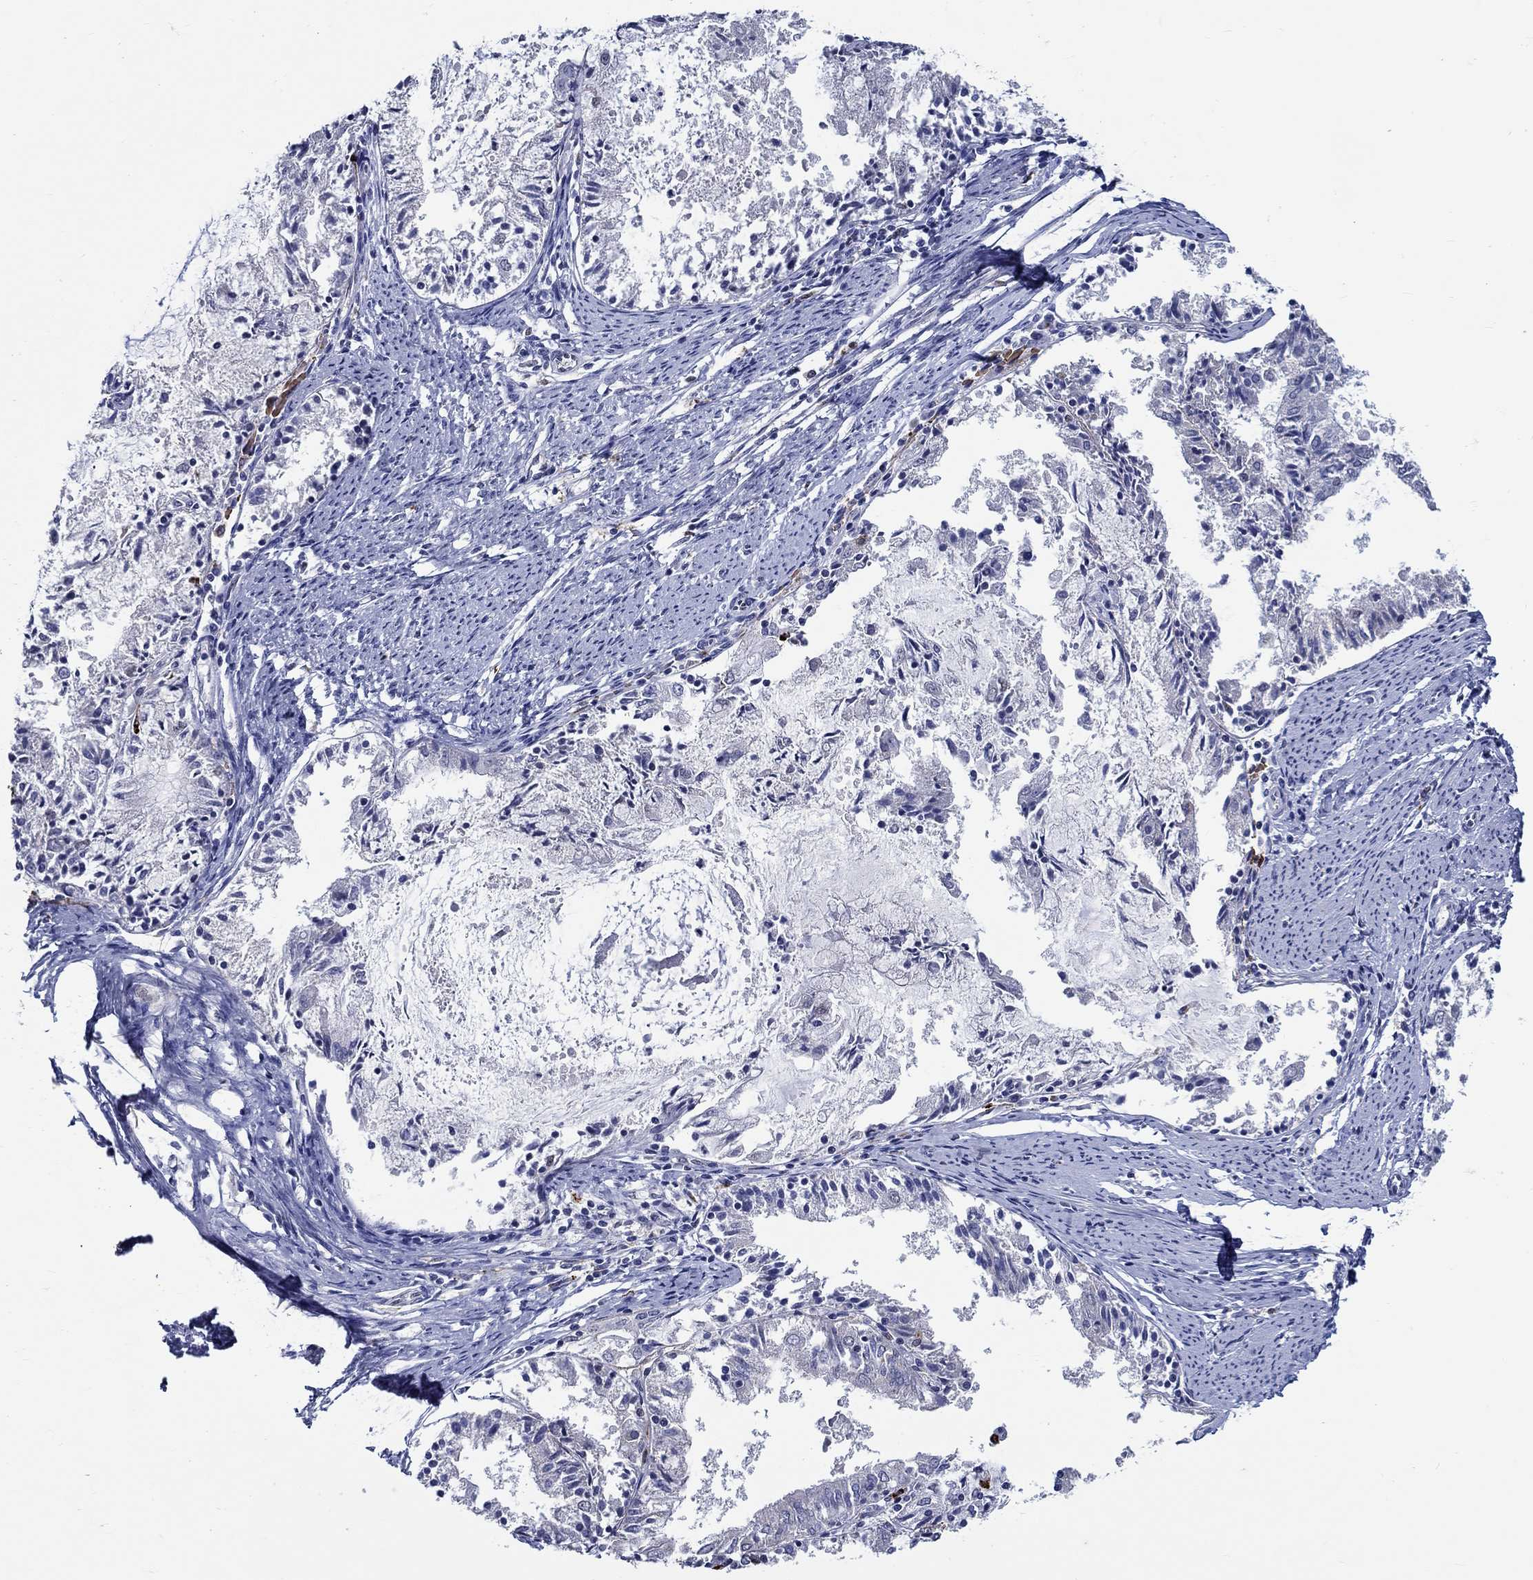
{"staining": {"intensity": "negative", "quantity": "none", "location": "none"}, "tissue": "endometrial cancer", "cell_type": "Tumor cells", "image_type": "cancer", "snomed": [{"axis": "morphology", "description": "Adenocarcinoma, NOS"}, {"axis": "topography", "description": "Endometrium"}], "caption": "Image shows no protein positivity in tumor cells of endometrial adenocarcinoma tissue.", "gene": "GATA2", "patient": {"sex": "female", "age": 57}}